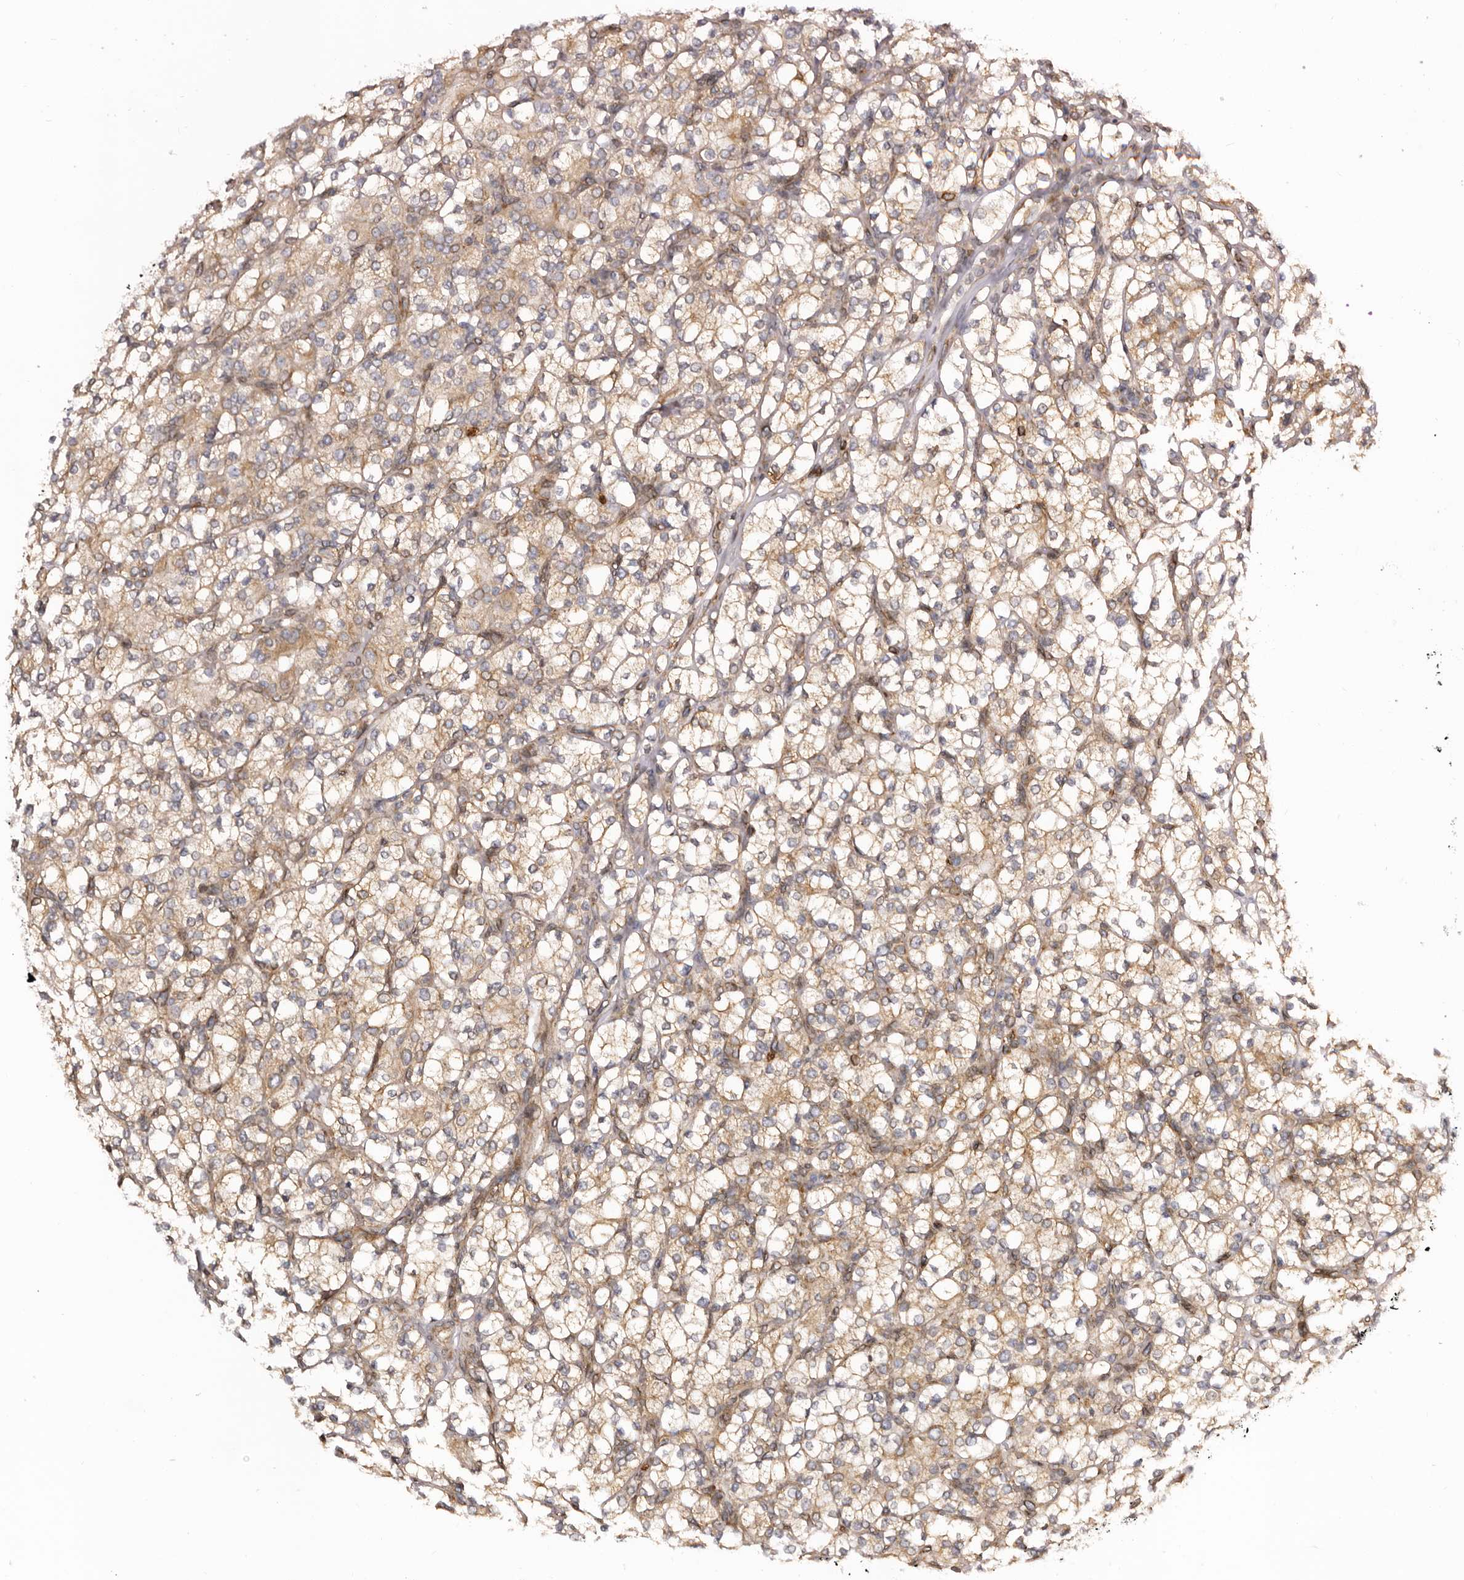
{"staining": {"intensity": "moderate", "quantity": ">75%", "location": "cytoplasmic/membranous"}, "tissue": "renal cancer", "cell_type": "Tumor cells", "image_type": "cancer", "snomed": [{"axis": "morphology", "description": "Adenocarcinoma, NOS"}, {"axis": "topography", "description": "Kidney"}], "caption": "This is an image of immunohistochemistry staining of renal adenocarcinoma, which shows moderate expression in the cytoplasmic/membranous of tumor cells.", "gene": "C4orf3", "patient": {"sex": "male", "age": 77}}